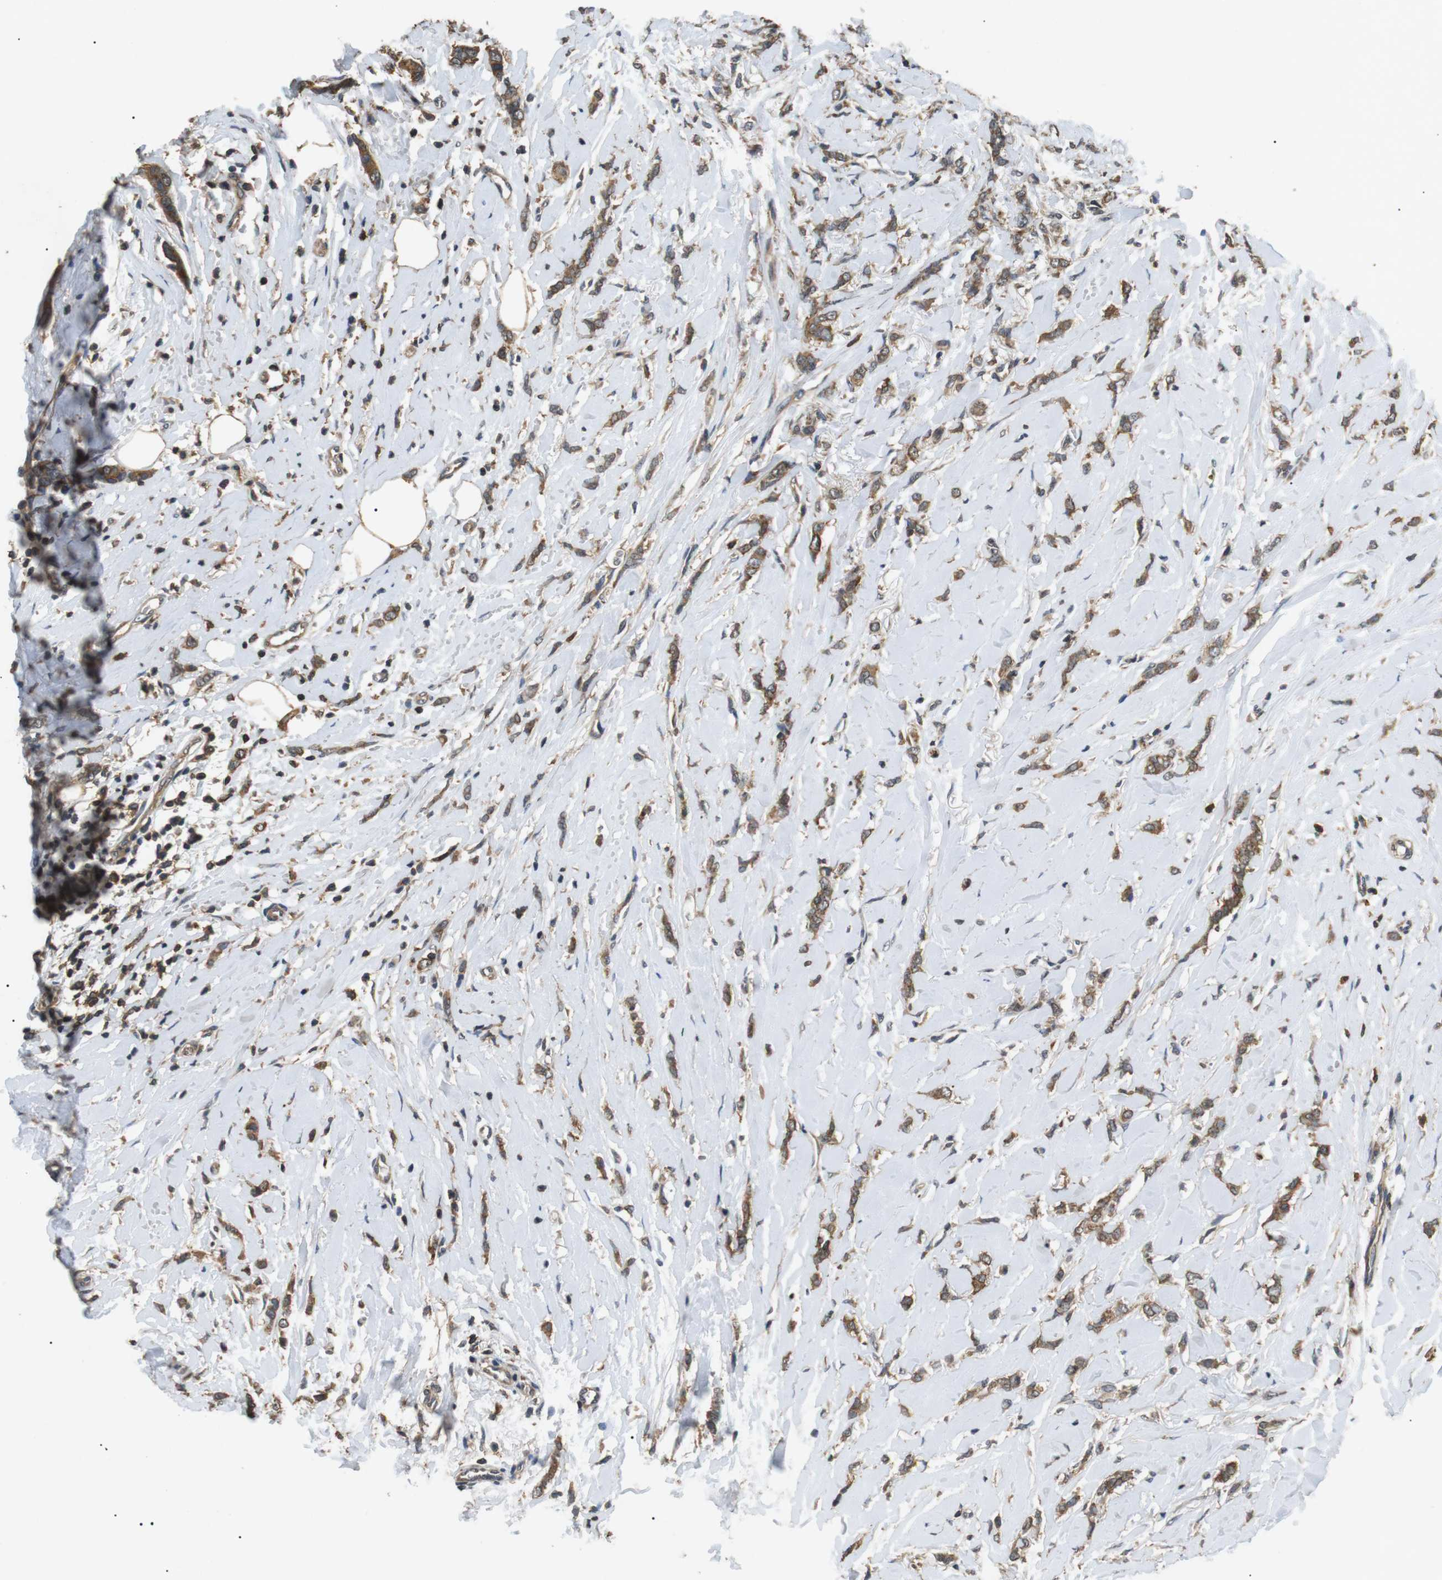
{"staining": {"intensity": "moderate", "quantity": ">75%", "location": "cytoplasmic/membranous"}, "tissue": "breast cancer", "cell_type": "Tumor cells", "image_type": "cancer", "snomed": [{"axis": "morphology", "description": "Lobular carcinoma"}, {"axis": "topography", "description": "Skin"}, {"axis": "topography", "description": "Breast"}], "caption": "Human breast cancer (lobular carcinoma) stained with a protein marker demonstrates moderate staining in tumor cells.", "gene": "TBC1D15", "patient": {"sex": "female", "age": 46}}